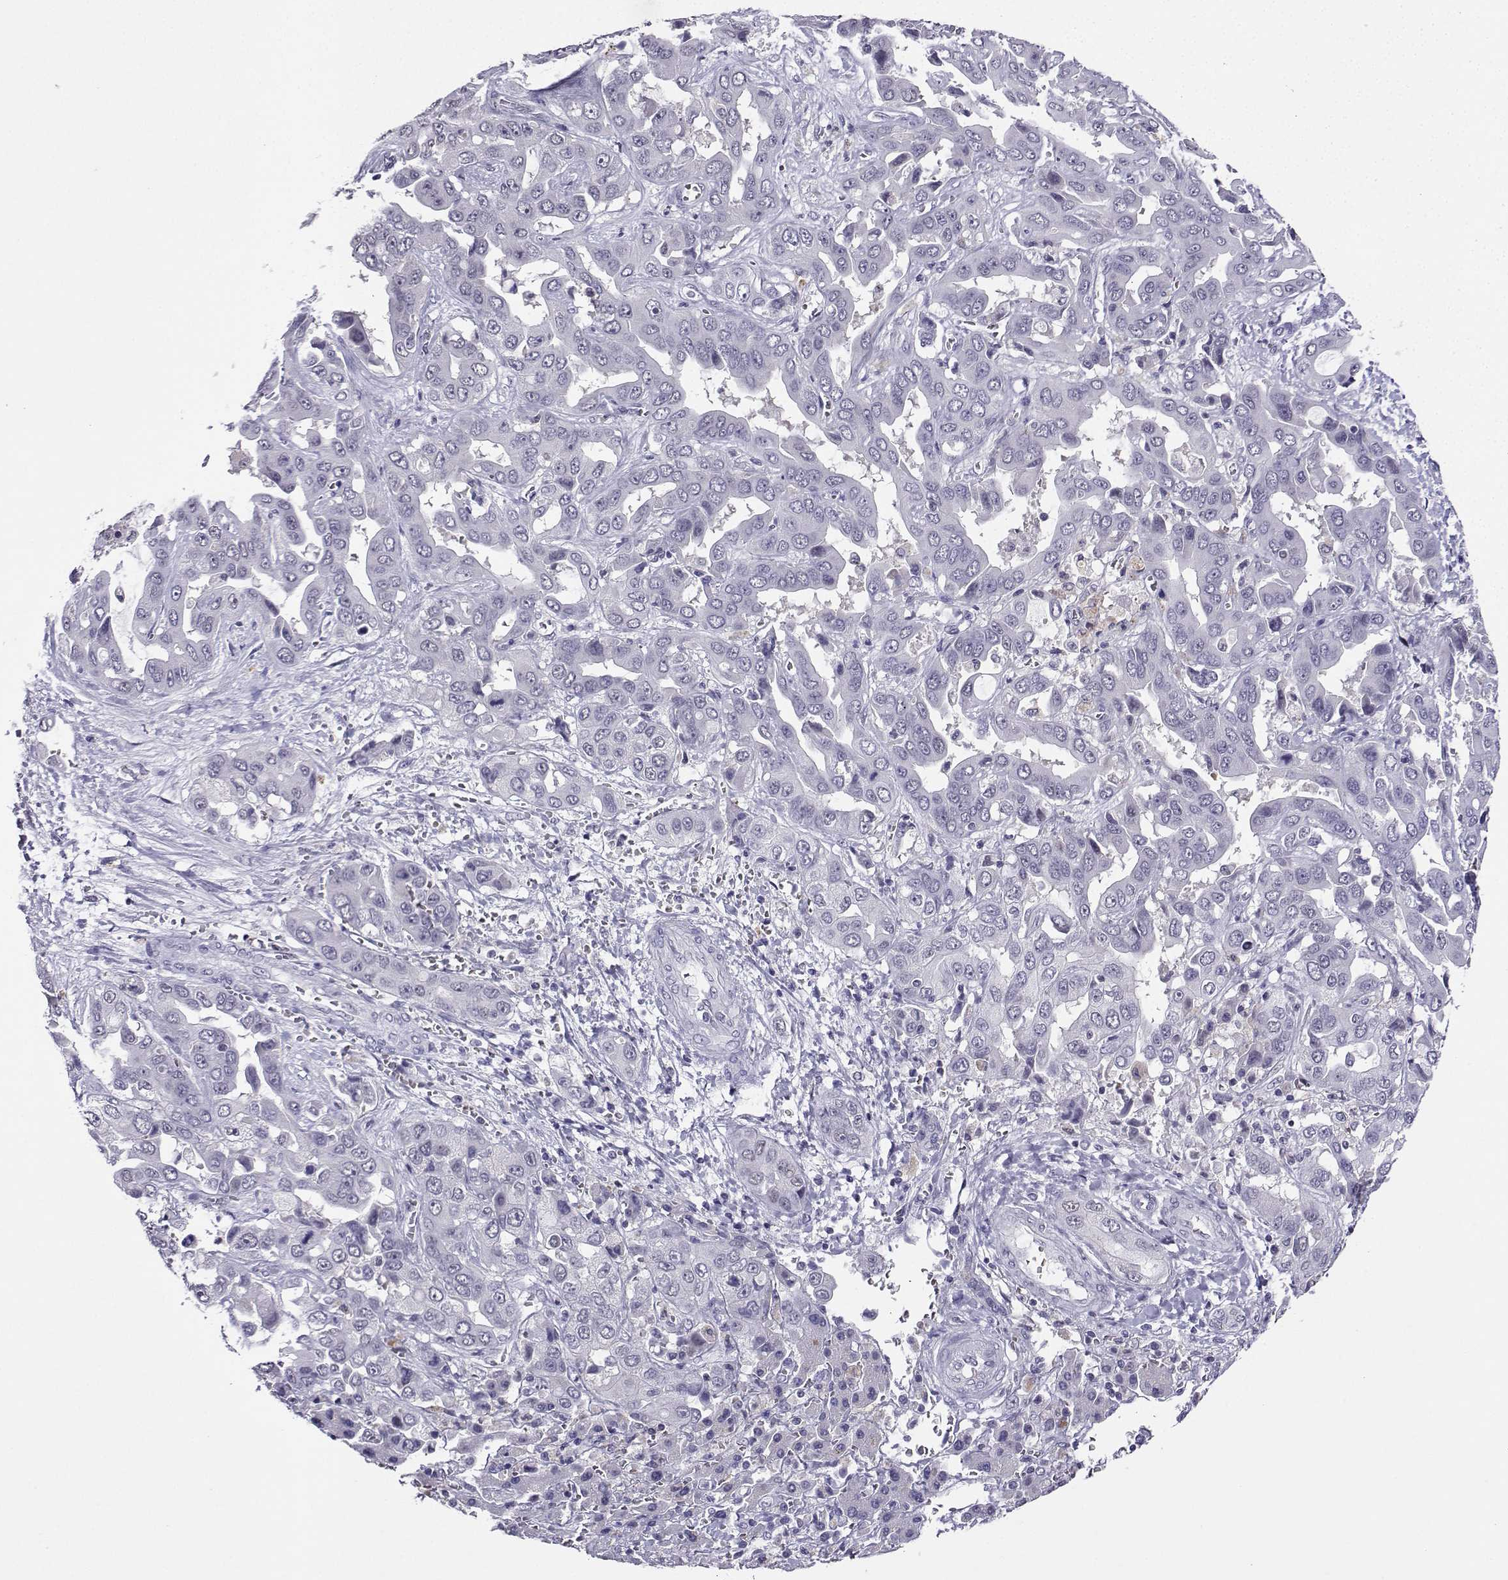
{"staining": {"intensity": "negative", "quantity": "none", "location": "none"}, "tissue": "liver cancer", "cell_type": "Tumor cells", "image_type": "cancer", "snomed": [{"axis": "morphology", "description": "Cholangiocarcinoma"}, {"axis": "topography", "description": "Liver"}], "caption": "A histopathology image of human liver cholangiocarcinoma is negative for staining in tumor cells.", "gene": "LRFN2", "patient": {"sex": "female", "age": 52}}